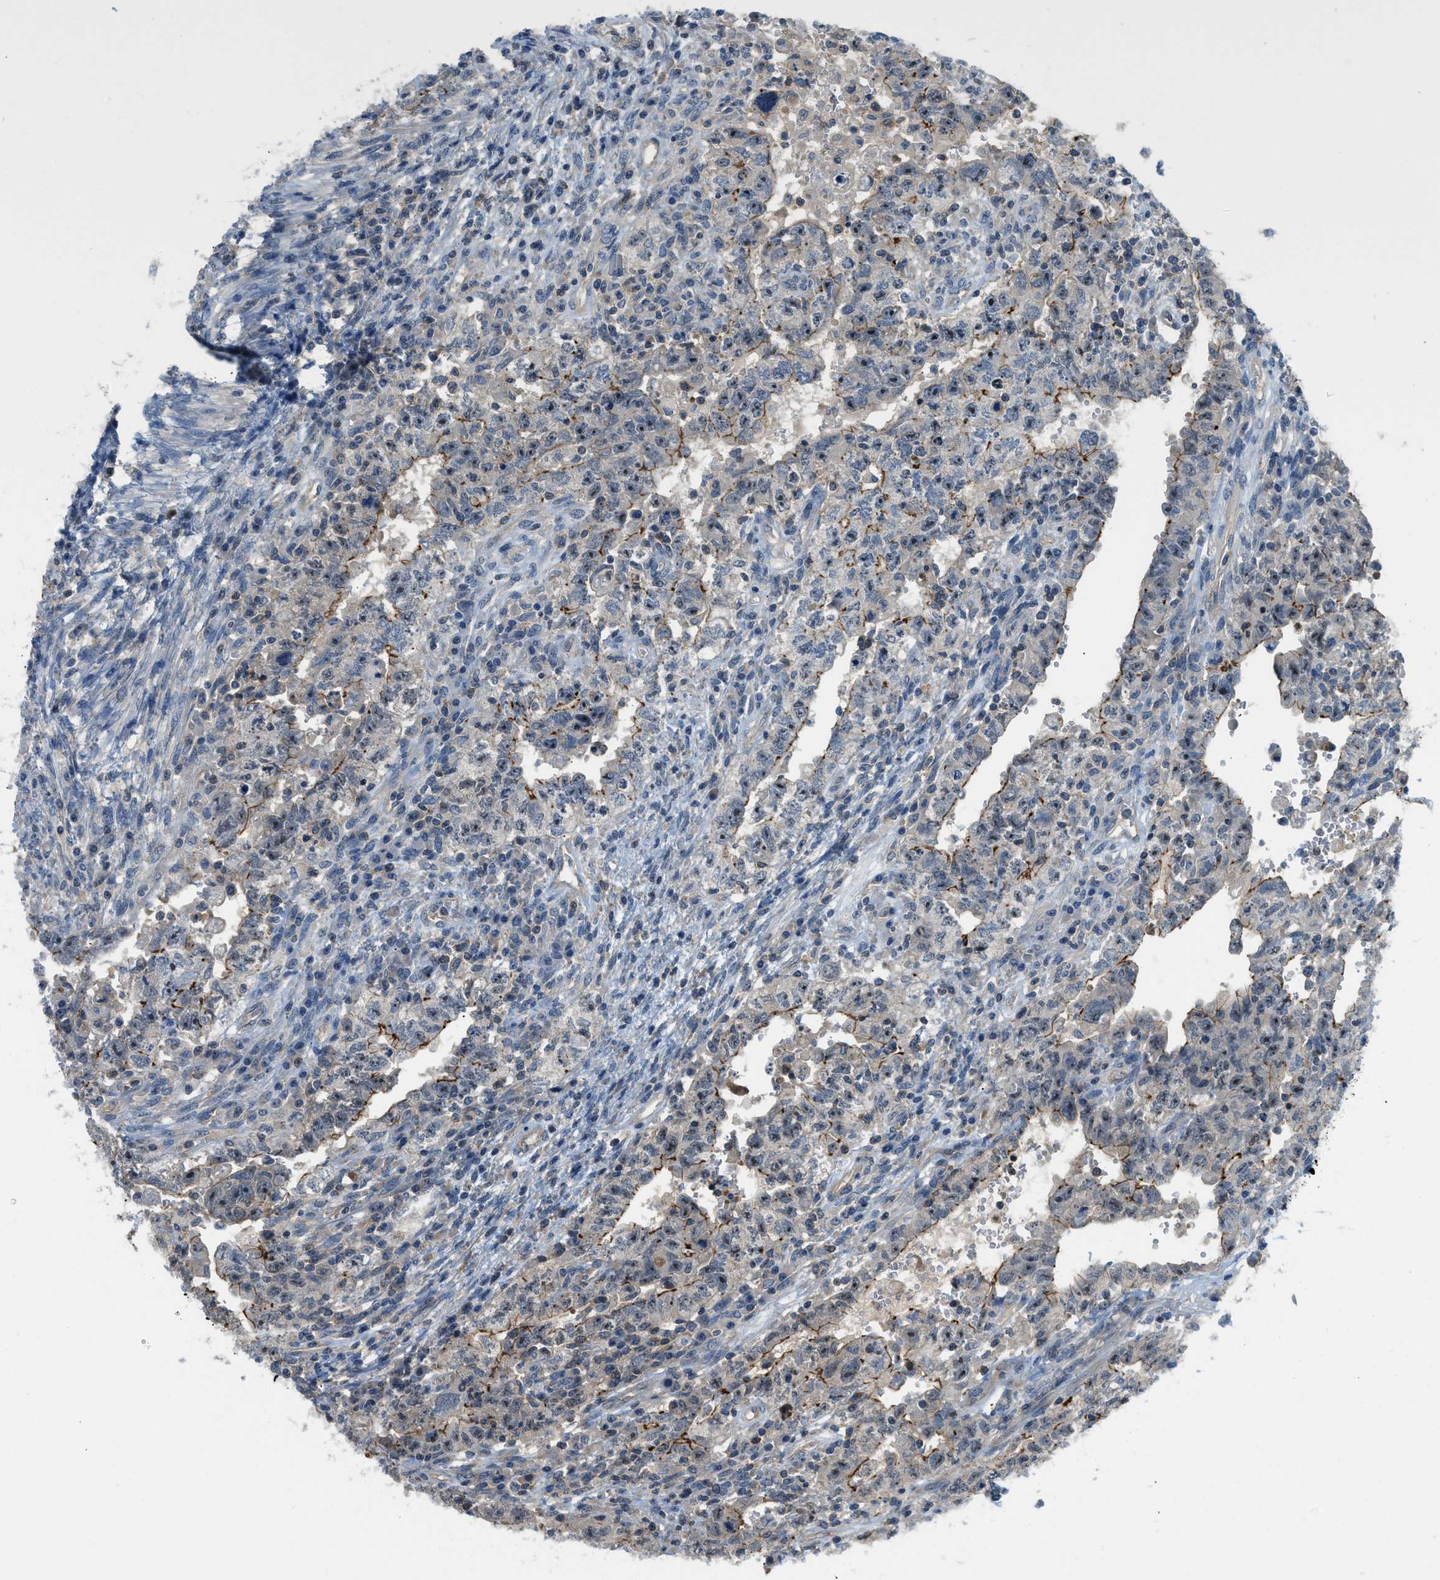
{"staining": {"intensity": "moderate", "quantity": "<25%", "location": "cytoplasmic/membranous"}, "tissue": "testis cancer", "cell_type": "Tumor cells", "image_type": "cancer", "snomed": [{"axis": "morphology", "description": "Carcinoma, Embryonal, NOS"}, {"axis": "topography", "description": "Testis"}], "caption": "Human testis cancer (embryonal carcinoma) stained with a brown dye shows moderate cytoplasmic/membranous positive staining in about <25% of tumor cells.", "gene": "CBLB", "patient": {"sex": "male", "age": 26}}